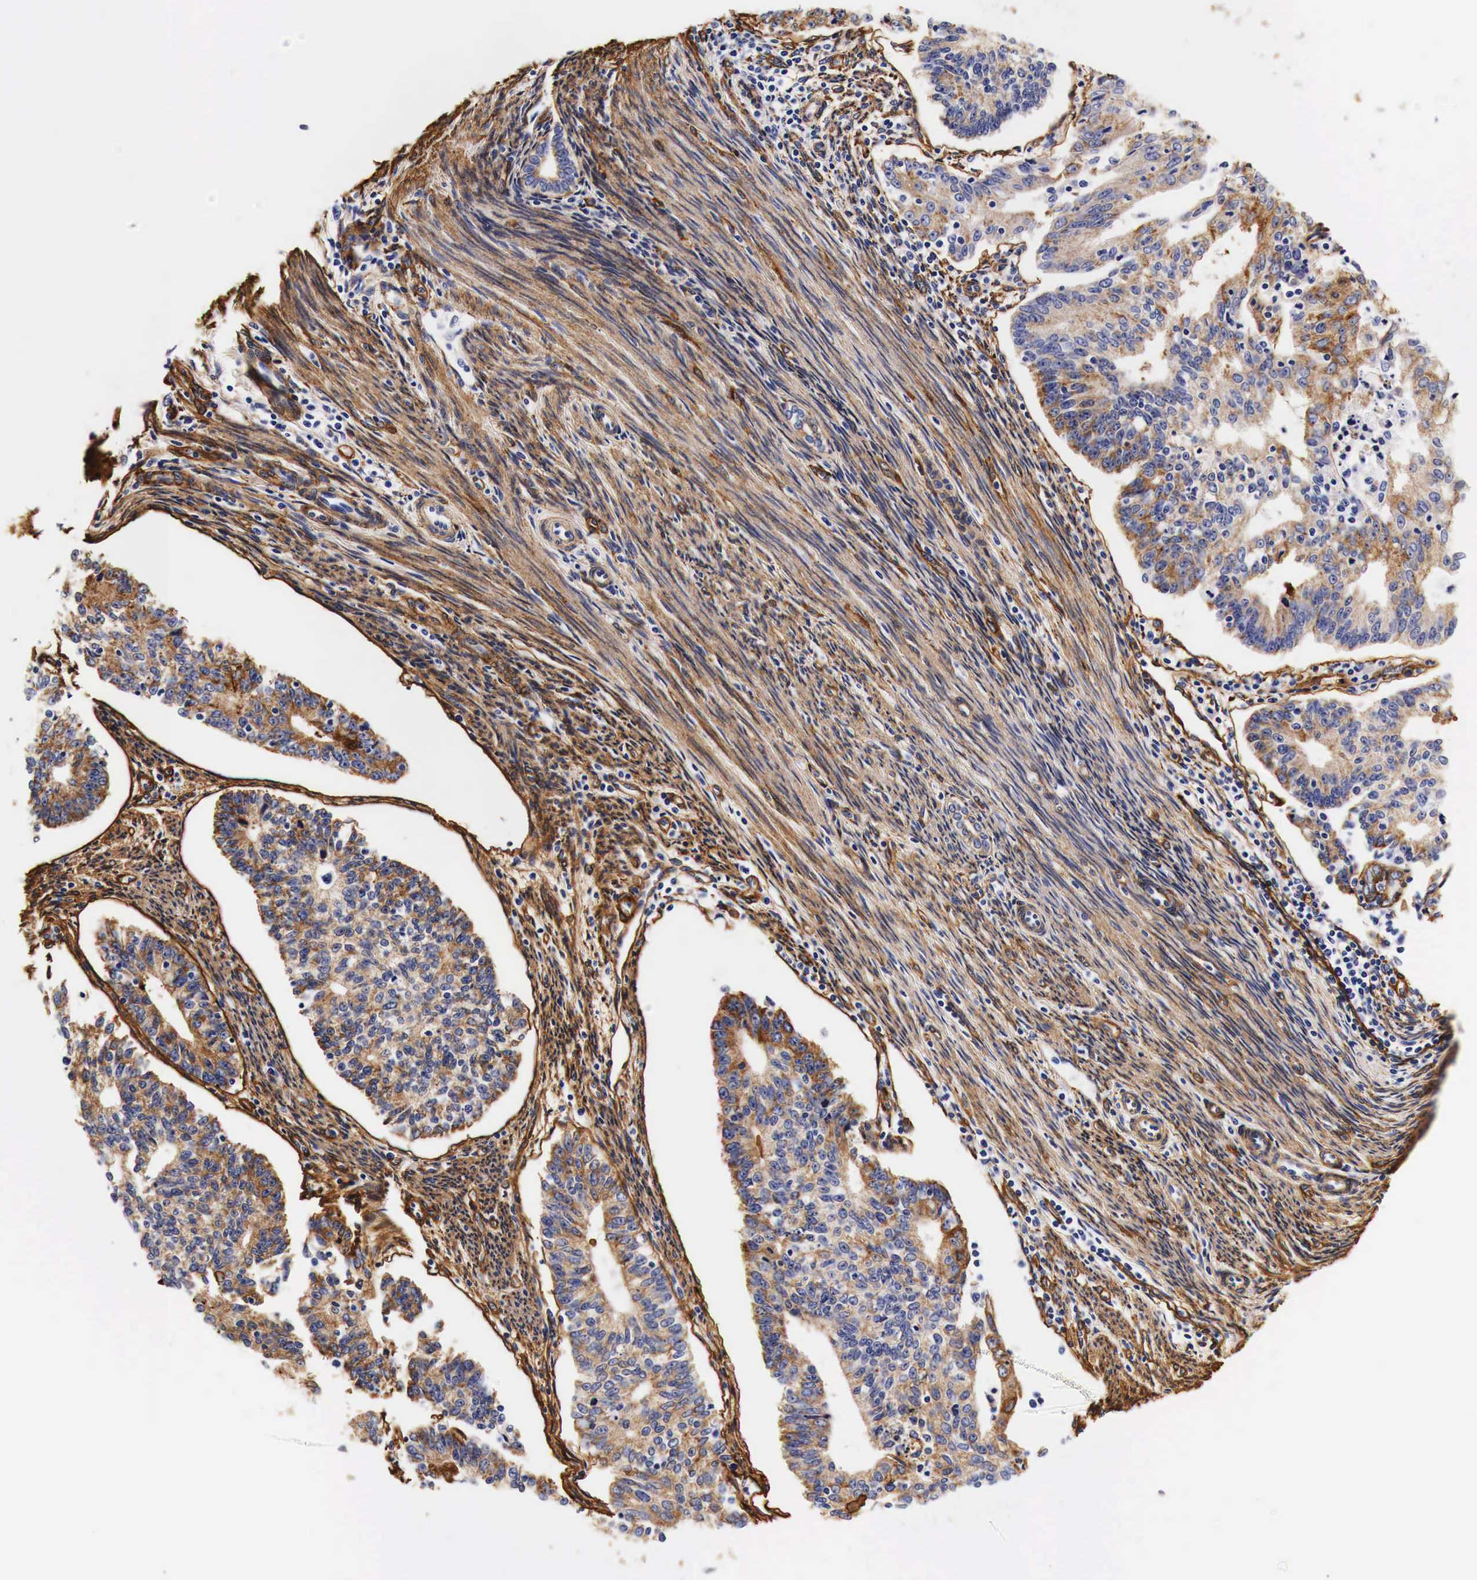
{"staining": {"intensity": "strong", "quantity": "25%-75%", "location": "cytoplasmic/membranous"}, "tissue": "endometrial cancer", "cell_type": "Tumor cells", "image_type": "cancer", "snomed": [{"axis": "morphology", "description": "Adenocarcinoma, NOS"}, {"axis": "topography", "description": "Endometrium"}], "caption": "Protein expression analysis of adenocarcinoma (endometrial) shows strong cytoplasmic/membranous positivity in approximately 25%-75% of tumor cells.", "gene": "LAMB2", "patient": {"sex": "female", "age": 56}}